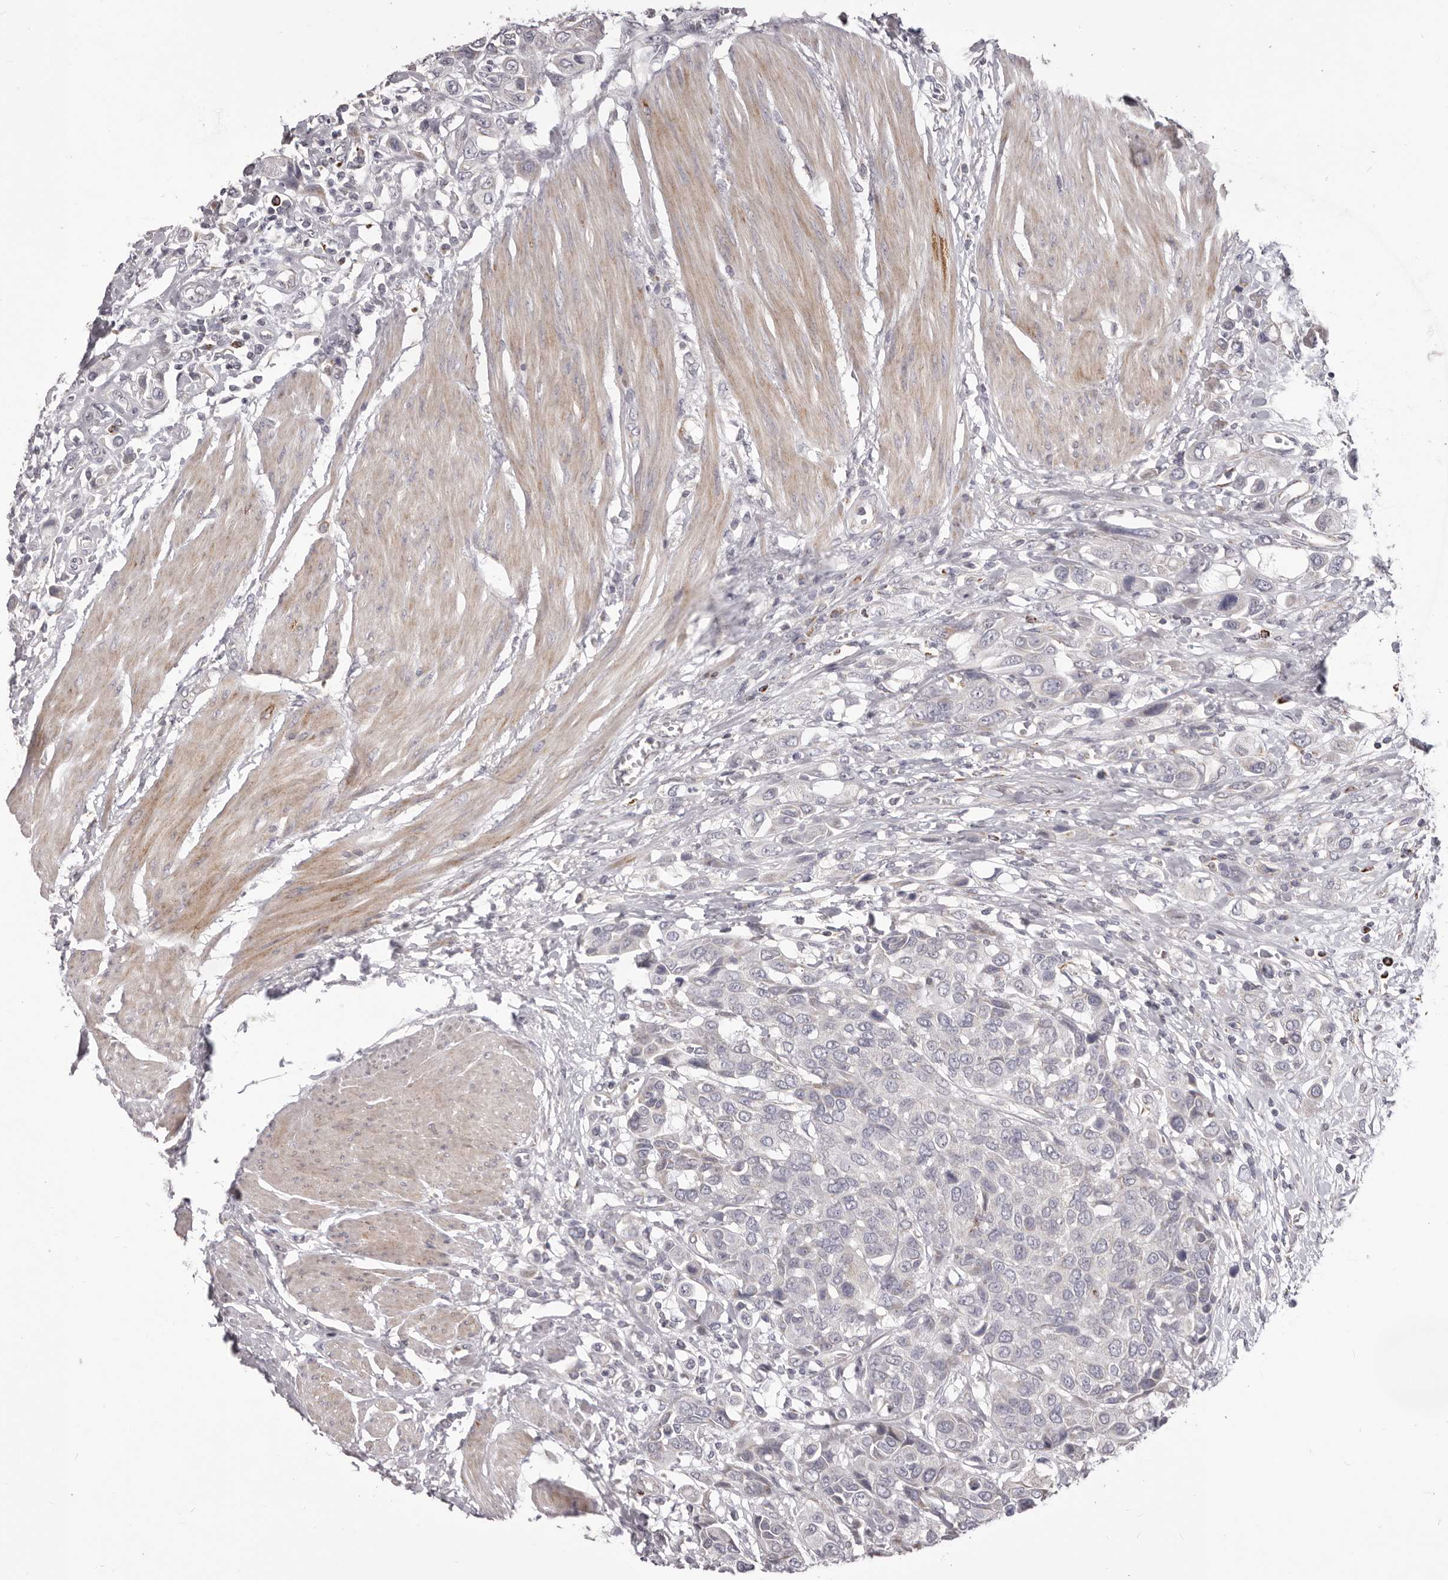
{"staining": {"intensity": "negative", "quantity": "none", "location": "none"}, "tissue": "urothelial cancer", "cell_type": "Tumor cells", "image_type": "cancer", "snomed": [{"axis": "morphology", "description": "Urothelial carcinoma, High grade"}, {"axis": "topography", "description": "Urinary bladder"}], "caption": "Immunohistochemistry micrograph of human high-grade urothelial carcinoma stained for a protein (brown), which demonstrates no positivity in tumor cells.", "gene": "PRMT2", "patient": {"sex": "male", "age": 50}}